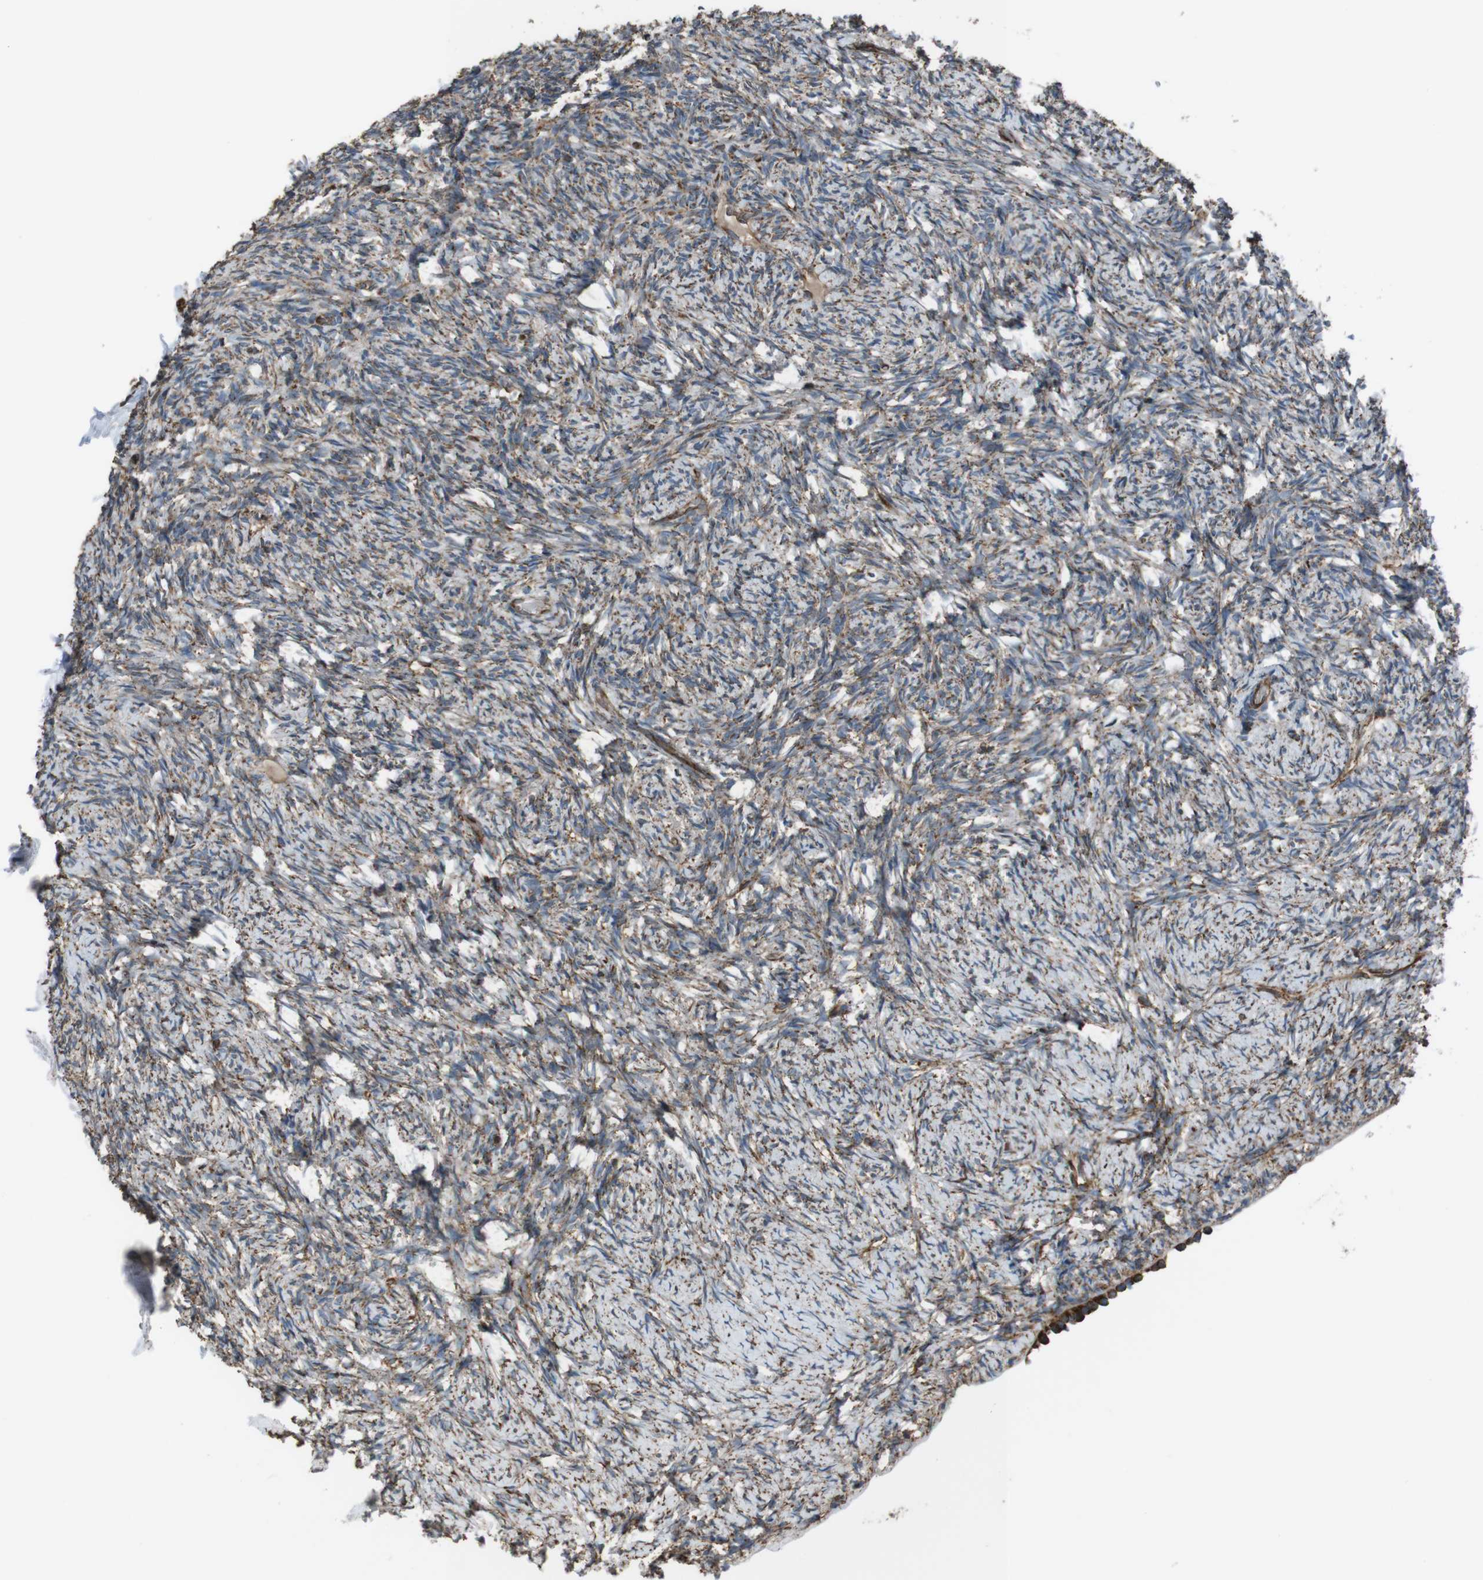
{"staining": {"intensity": "moderate", "quantity": "25%-75%", "location": "cytoplasmic/membranous"}, "tissue": "ovary", "cell_type": "Ovarian stroma cells", "image_type": "normal", "snomed": [{"axis": "morphology", "description": "Normal tissue, NOS"}, {"axis": "topography", "description": "Ovary"}], "caption": "Protein positivity by IHC demonstrates moderate cytoplasmic/membranous positivity in about 25%-75% of ovarian stroma cells in benign ovary.", "gene": "GIMAP8", "patient": {"sex": "female", "age": 60}}